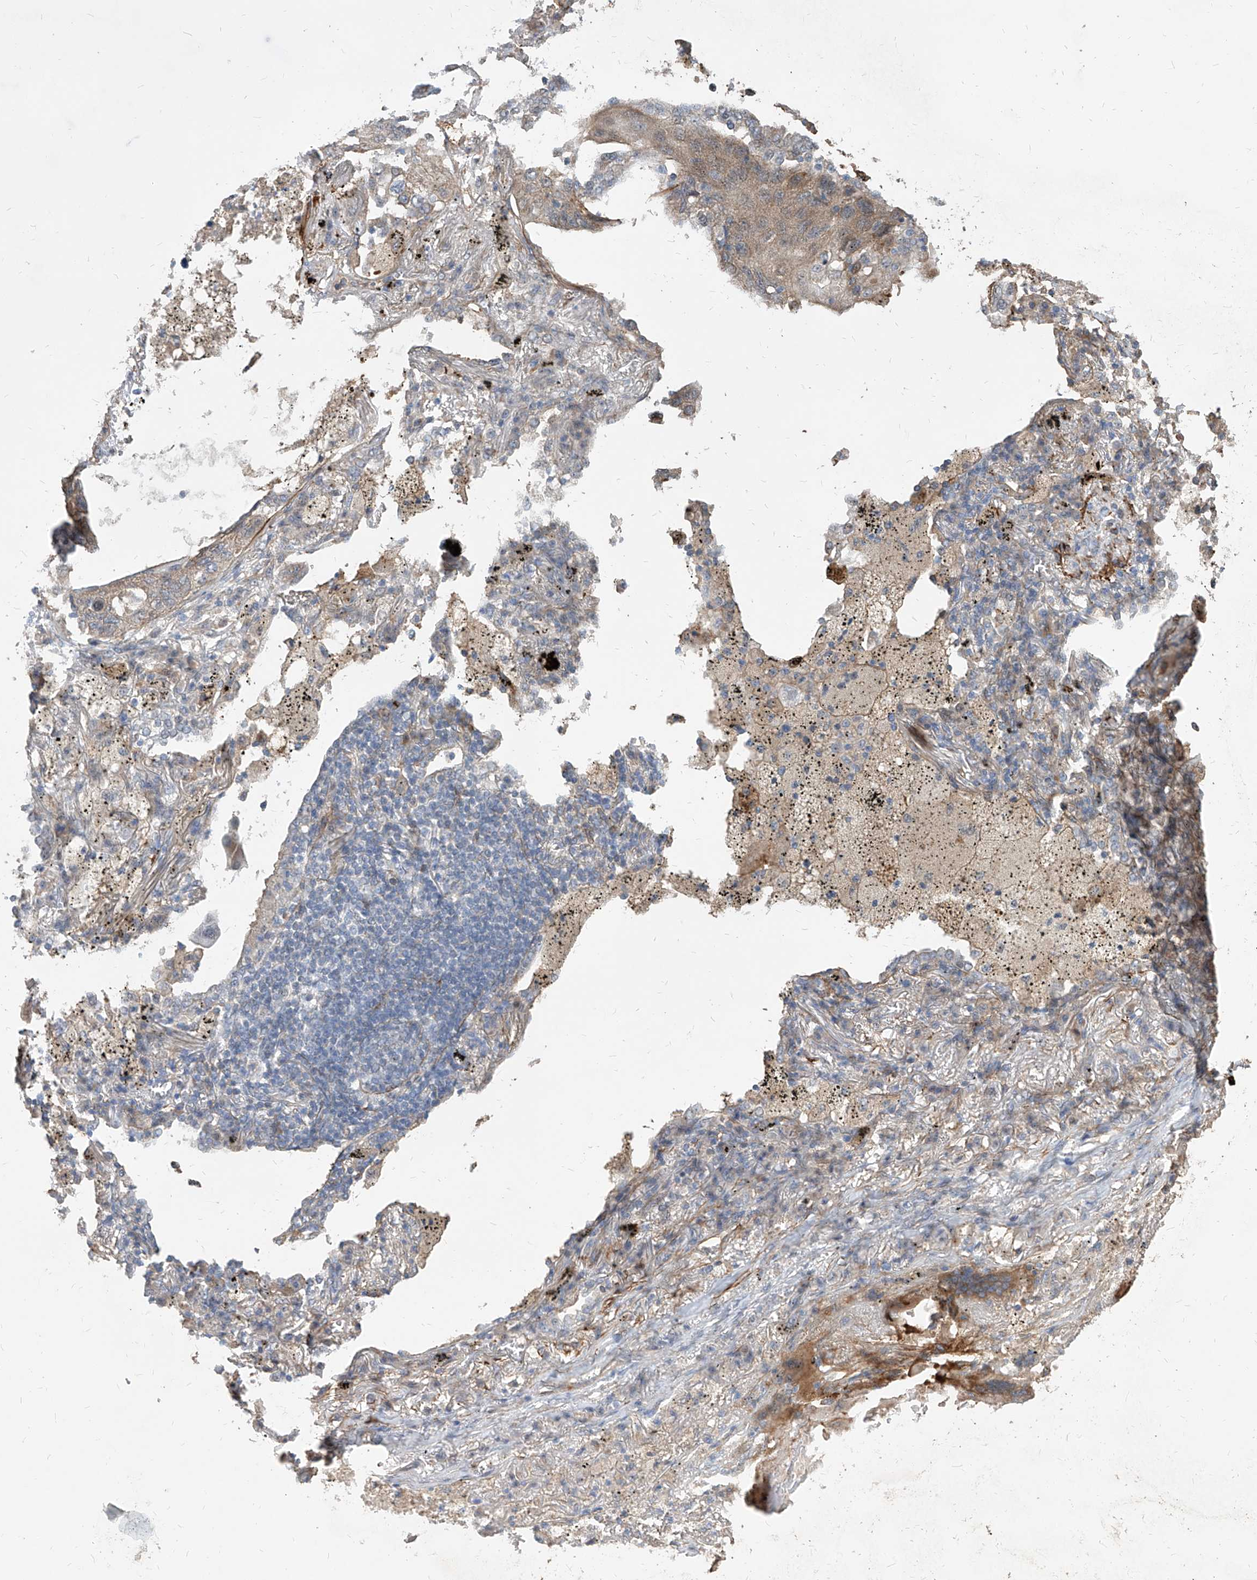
{"staining": {"intensity": "weak", "quantity": "<25%", "location": "cytoplasmic/membranous"}, "tissue": "lung cancer", "cell_type": "Tumor cells", "image_type": "cancer", "snomed": [{"axis": "morphology", "description": "Squamous cell carcinoma, NOS"}, {"axis": "topography", "description": "Lung"}], "caption": "IHC of human lung cancer demonstrates no staining in tumor cells.", "gene": "FAM83B", "patient": {"sex": "female", "age": 63}}